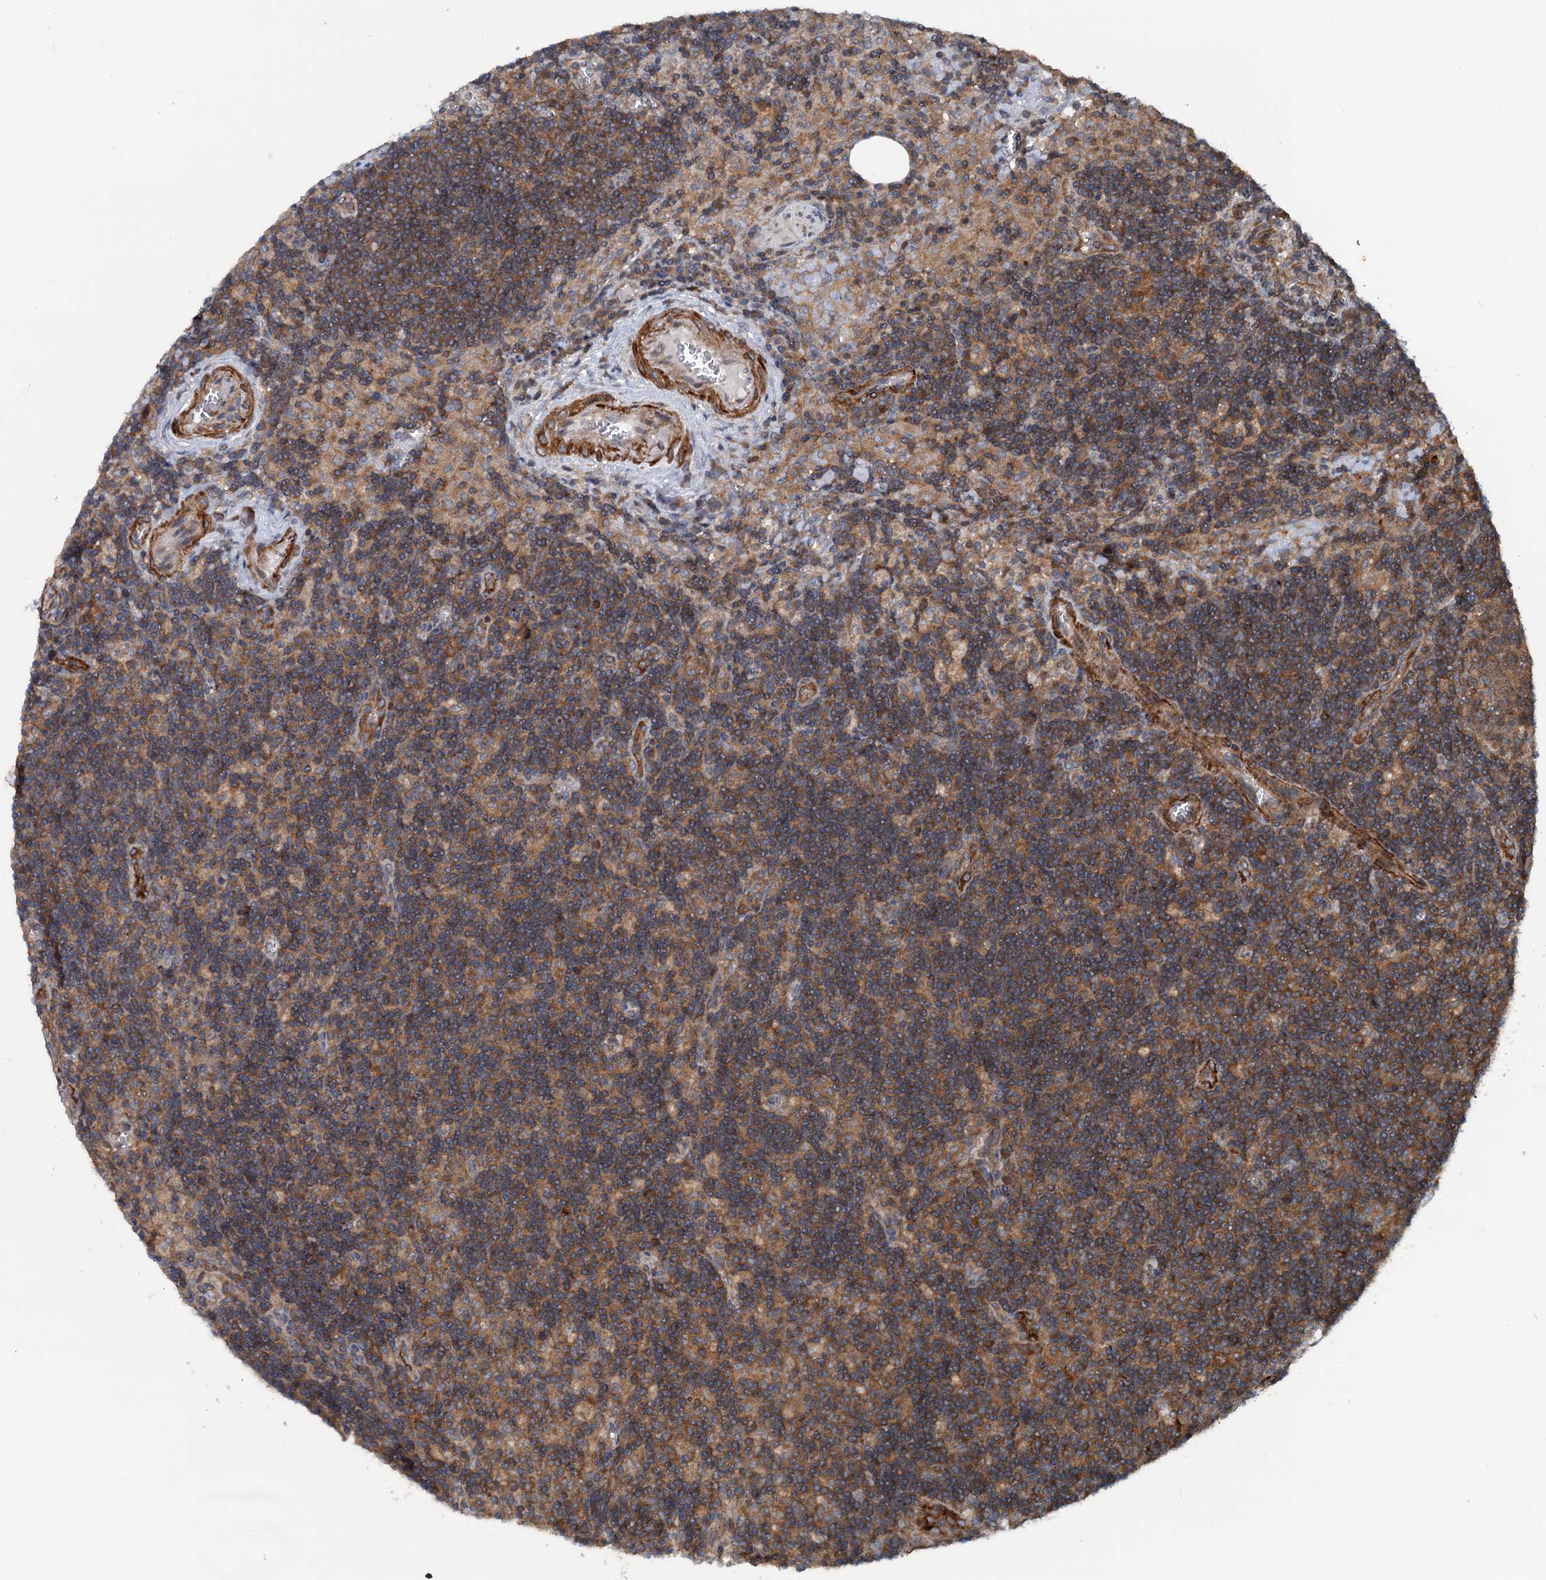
{"staining": {"intensity": "moderate", "quantity": ">75%", "location": "cytoplasmic/membranous"}, "tissue": "lymph node", "cell_type": "Germinal center cells", "image_type": "normal", "snomed": [{"axis": "morphology", "description": "Normal tissue, NOS"}, {"axis": "topography", "description": "Lymph node"}], "caption": "A brown stain highlights moderate cytoplasmic/membranous expression of a protein in germinal center cells of unremarkable human lymph node.", "gene": "TEDC1", "patient": {"sex": "male", "age": 58}}